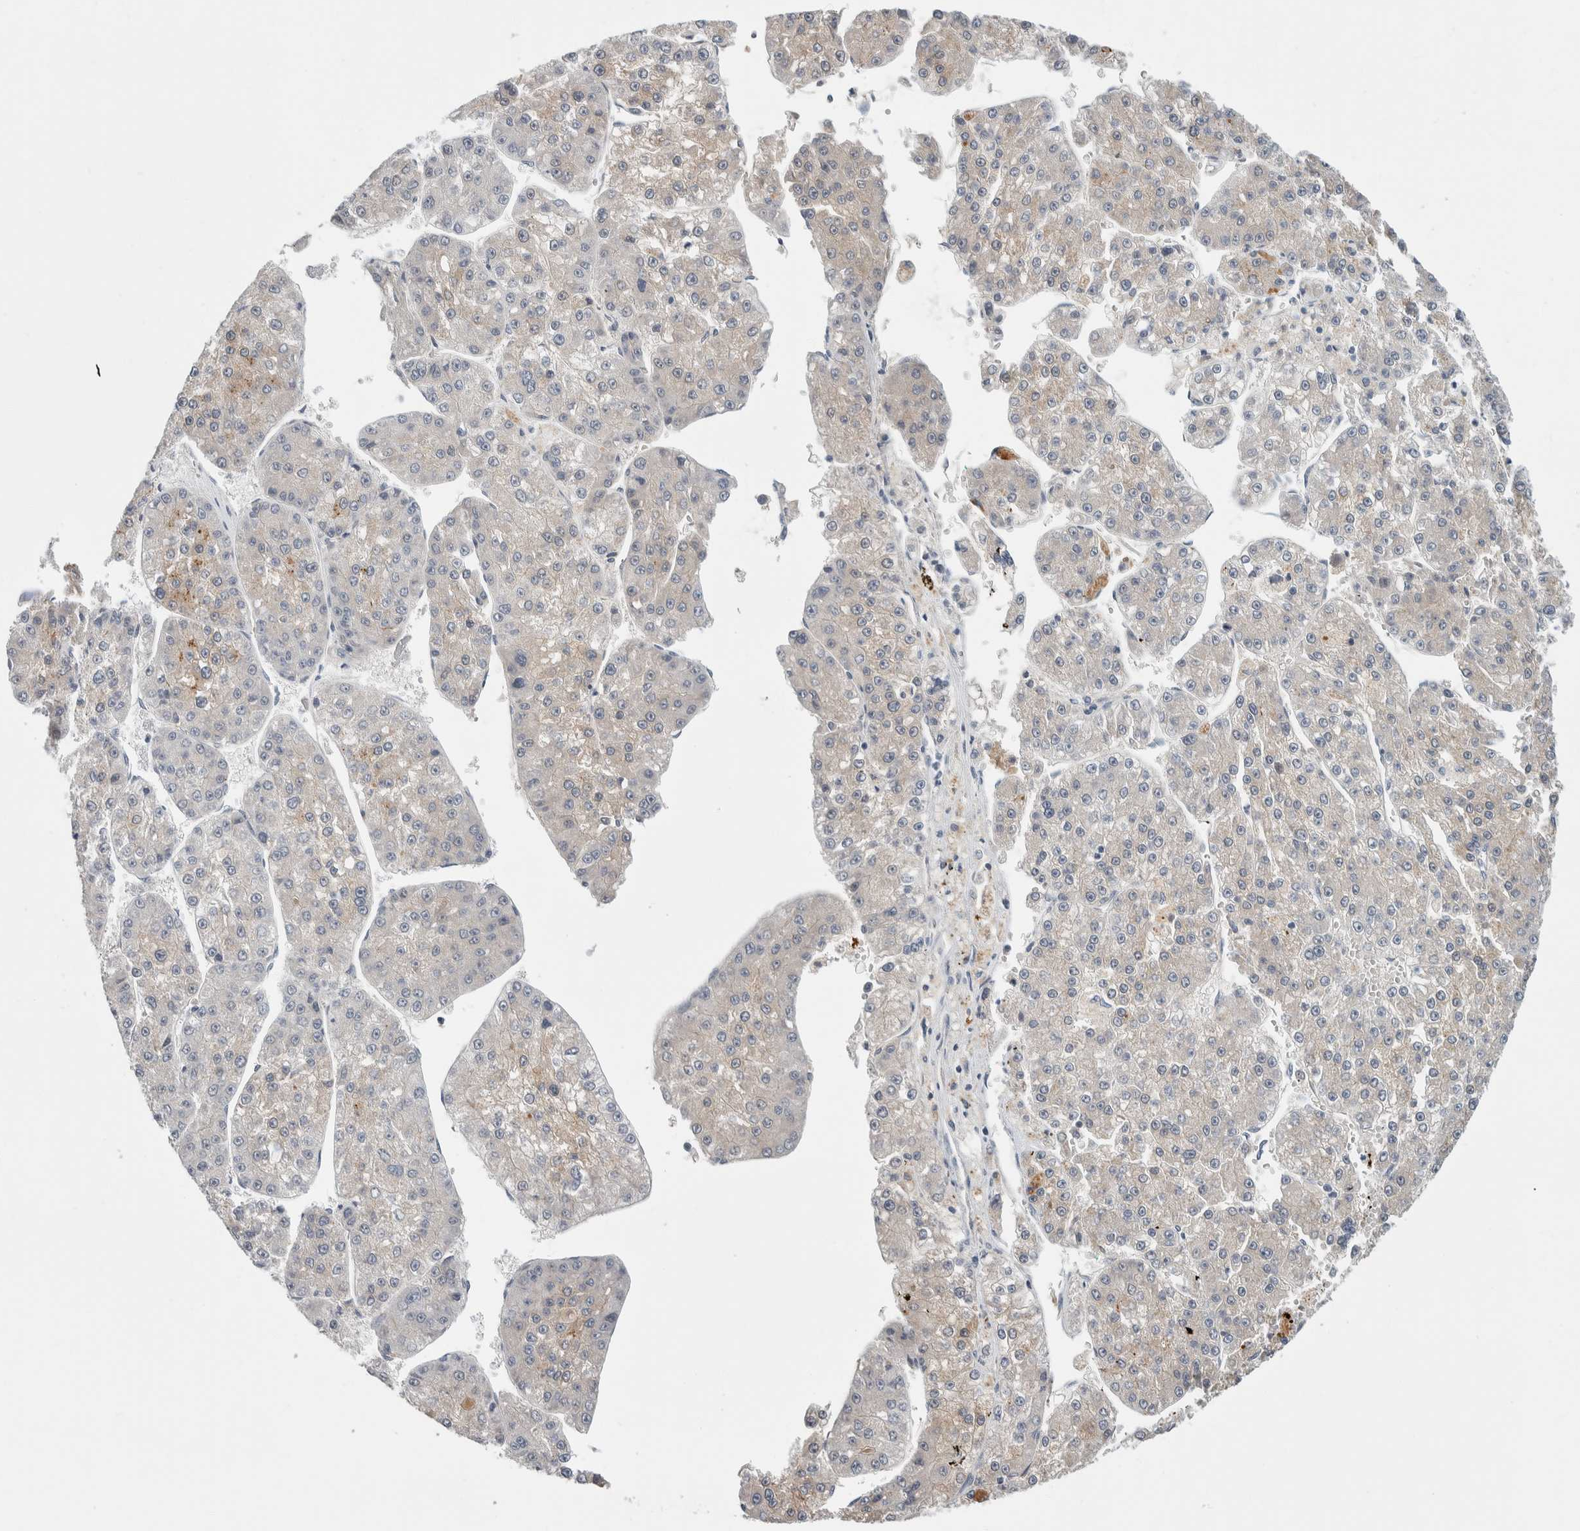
{"staining": {"intensity": "weak", "quantity": "<25%", "location": "cytoplasmic/membranous"}, "tissue": "liver cancer", "cell_type": "Tumor cells", "image_type": "cancer", "snomed": [{"axis": "morphology", "description": "Carcinoma, Hepatocellular, NOS"}, {"axis": "topography", "description": "Liver"}], "caption": "This is an IHC photomicrograph of human hepatocellular carcinoma (liver). There is no expression in tumor cells.", "gene": "SHPK", "patient": {"sex": "female", "age": 73}}